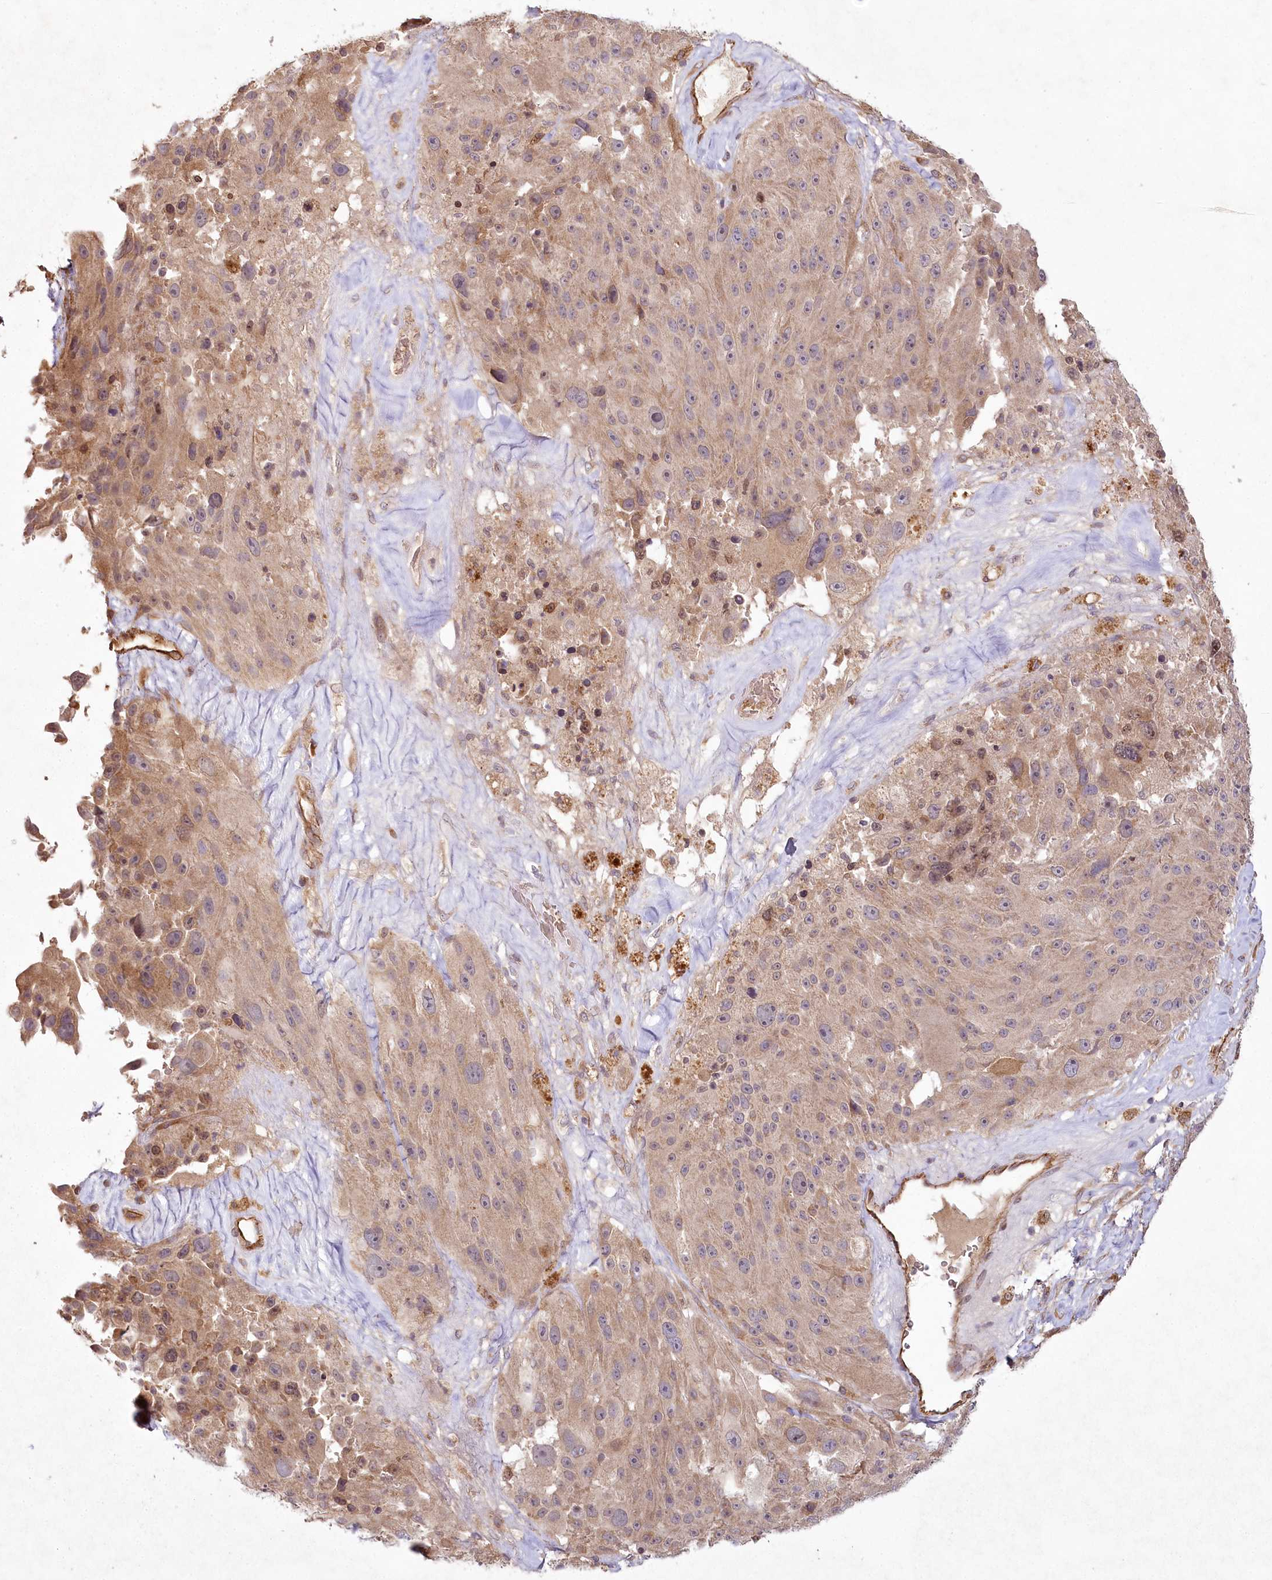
{"staining": {"intensity": "moderate", "quantity": "<25%", "location": "cytoplasmic/membranous,nuclear"}, "tissue": "melanoma", "cell_type": "Tumor cells", "image_type": "cancer", "snomed": [{"axis": "morphology", "description": "Malignant melanoma, Metastatic site"}, {"axis": "topography", "description": "Lymph node"}], "caption": "Brown immunohistochemical staining in human malignant melanoma (metastatic site) displays moderate cytoplasmic/membranous and nuclear positivity in about <25% of tumor cells. (brown staining indicates protein expression, while blue staining denotes nuclei).", "gene": "ALKBH8", "patient": {"sex": "male", "age": 62}}